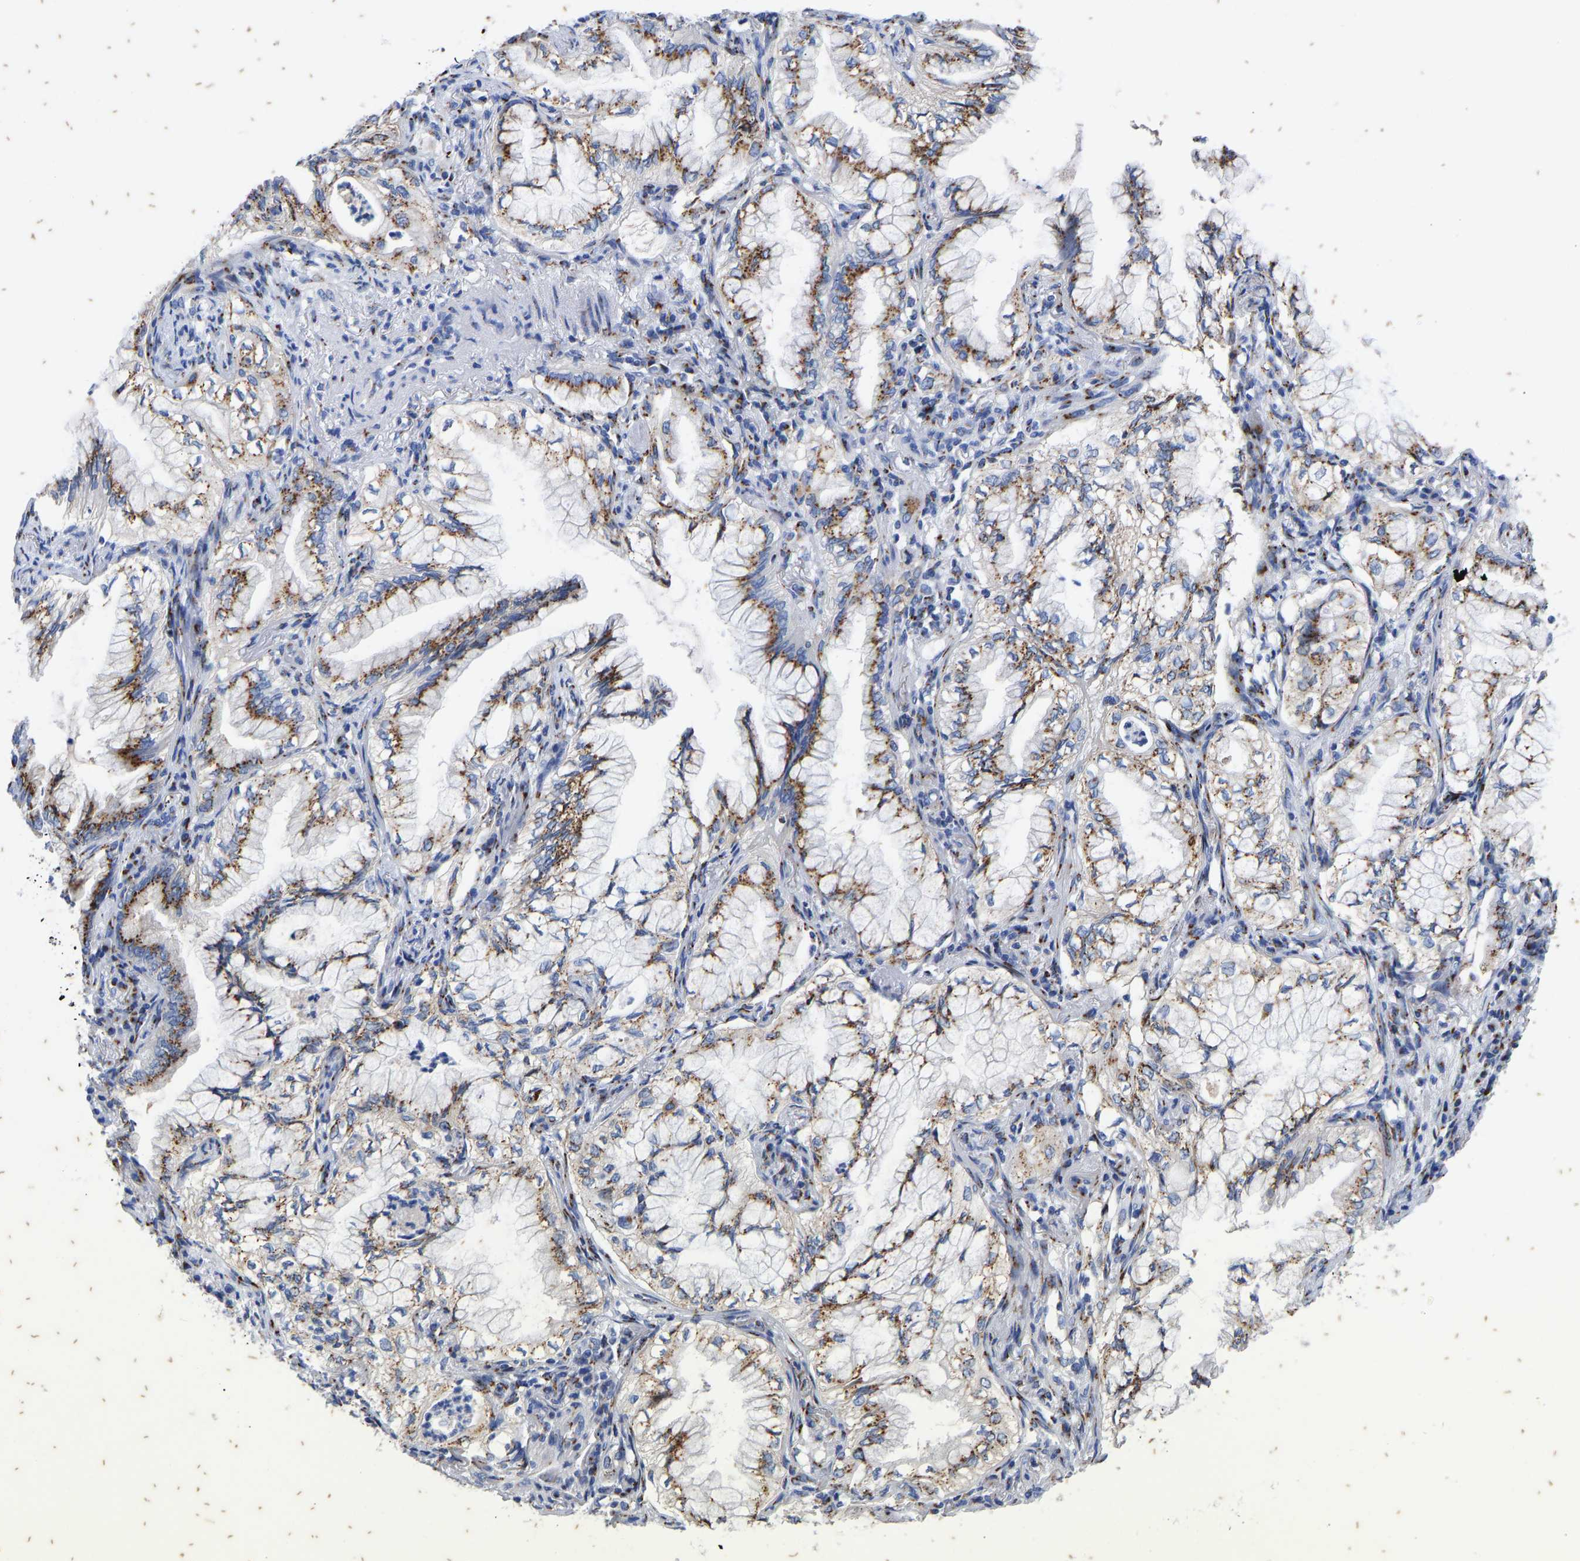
{"staining": {"intensity": "moderate", "quantity": ">75%", "location": "cytoplasmic/membranous"}, "tissue": "lung cancer", "cell_type": "Tumor cells", "image_type": "cancer", "snomed": [{"axis": "morphology", "description": "Adenocarcinoma, NOS"}, {"axis": "topography", "description": "Lung"}], "caption": "IHC (DAB (3,3'-diaminobenzidine)) staining of lung cancer demonstrates moderate cytoplasmic/membranous protein expression in approximately >75% of tumor cells.", "gene": "TMEM87A", "patient": {"sex": "female", "age": 70}}